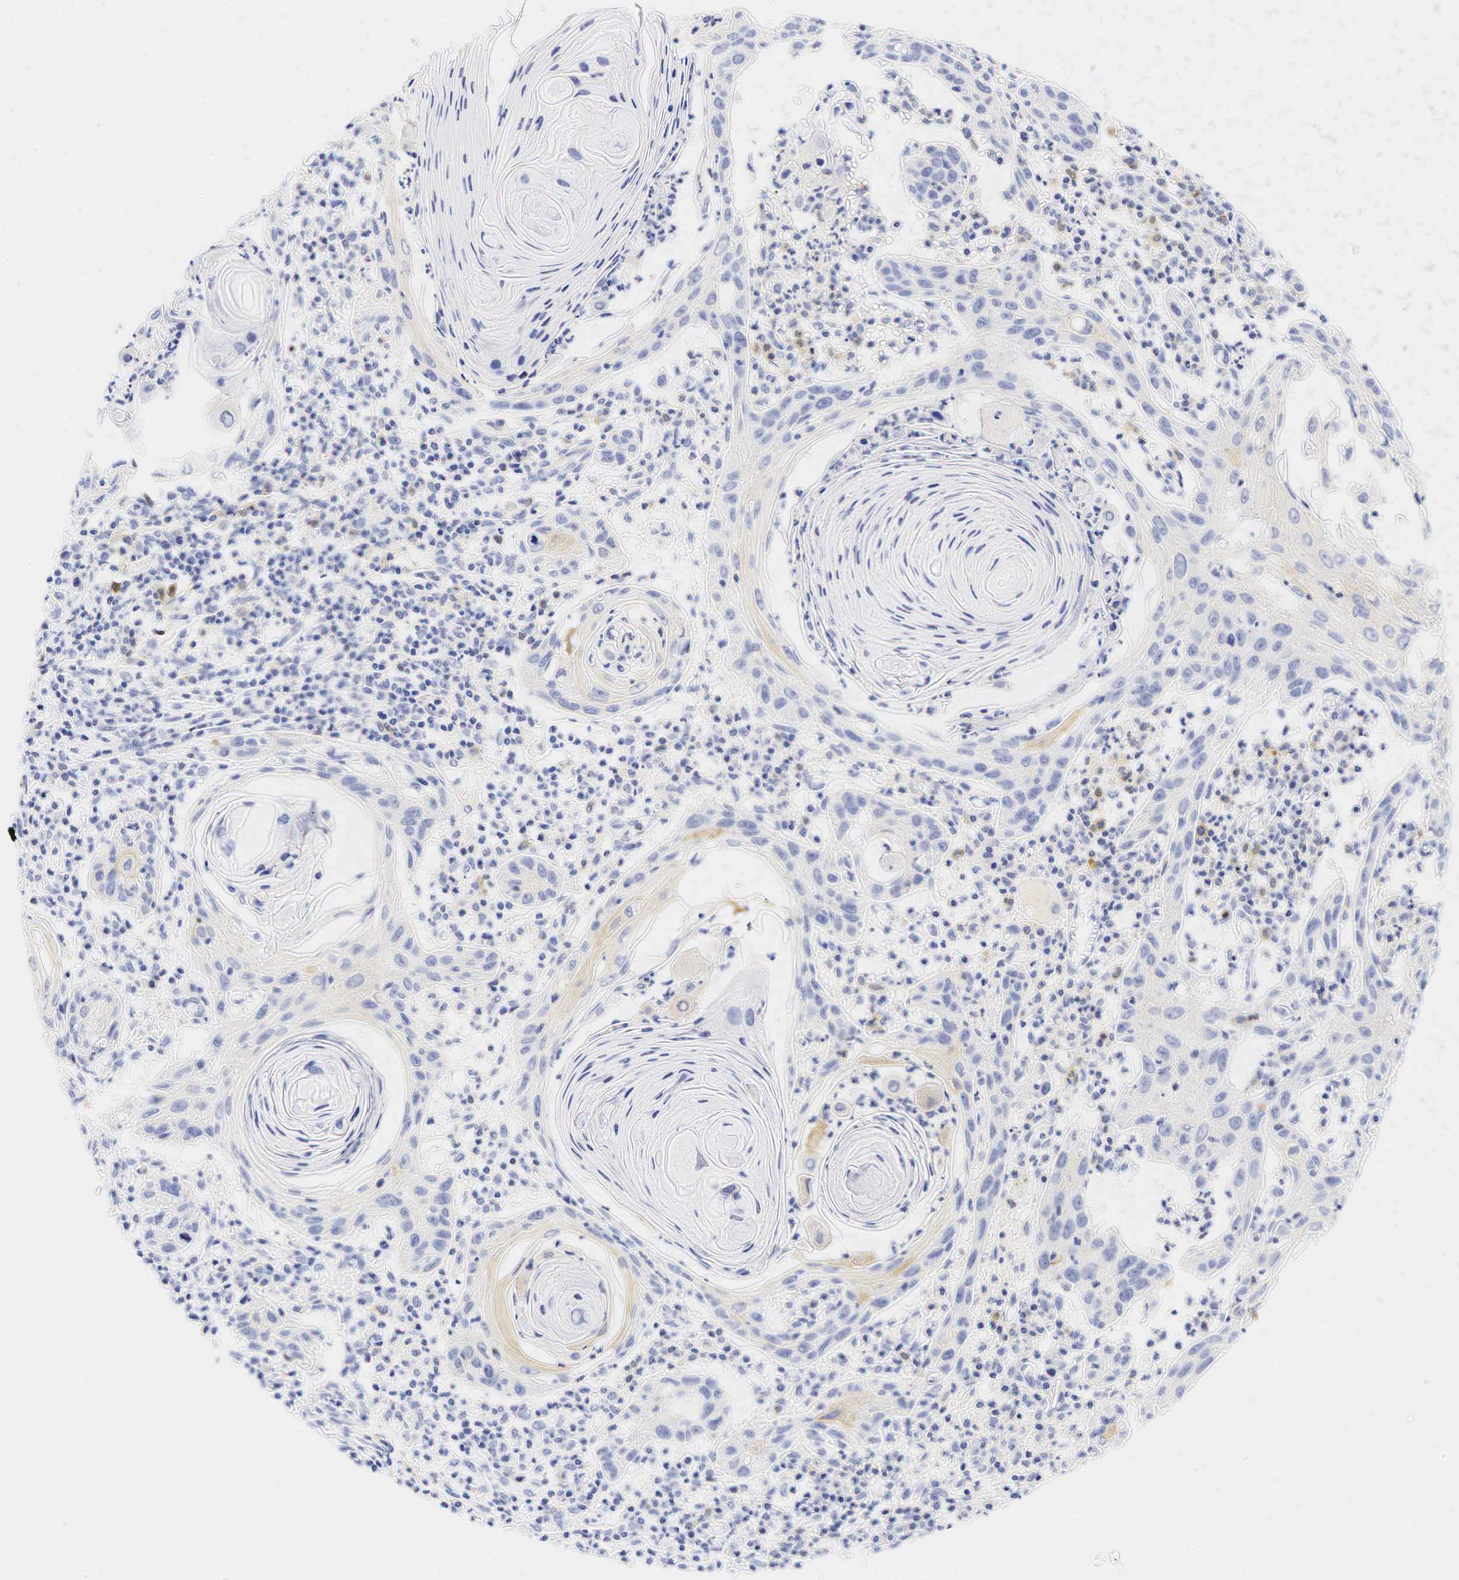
{"staining": {"intensity": "weak", "quantity": "<25%", "location": "cytoplasmic/membranous"}, "tissue": "skin cancer", "cell_type": "Tumor cells", "image_type": "cancer", "snomed": [{"axis": "morphology", "description": "Squamous cell carcinoma, NOS"}, {"axis": "topography", "description": "Skin"}], "caption": "A micrograph of skin cancer stained for a protein shows no brown staining in tumor cells. (IHC, brightfield microscopy, high magnification).", "gene": "TNFRSF8", "patient": {"sex": "female", "age": 74}}